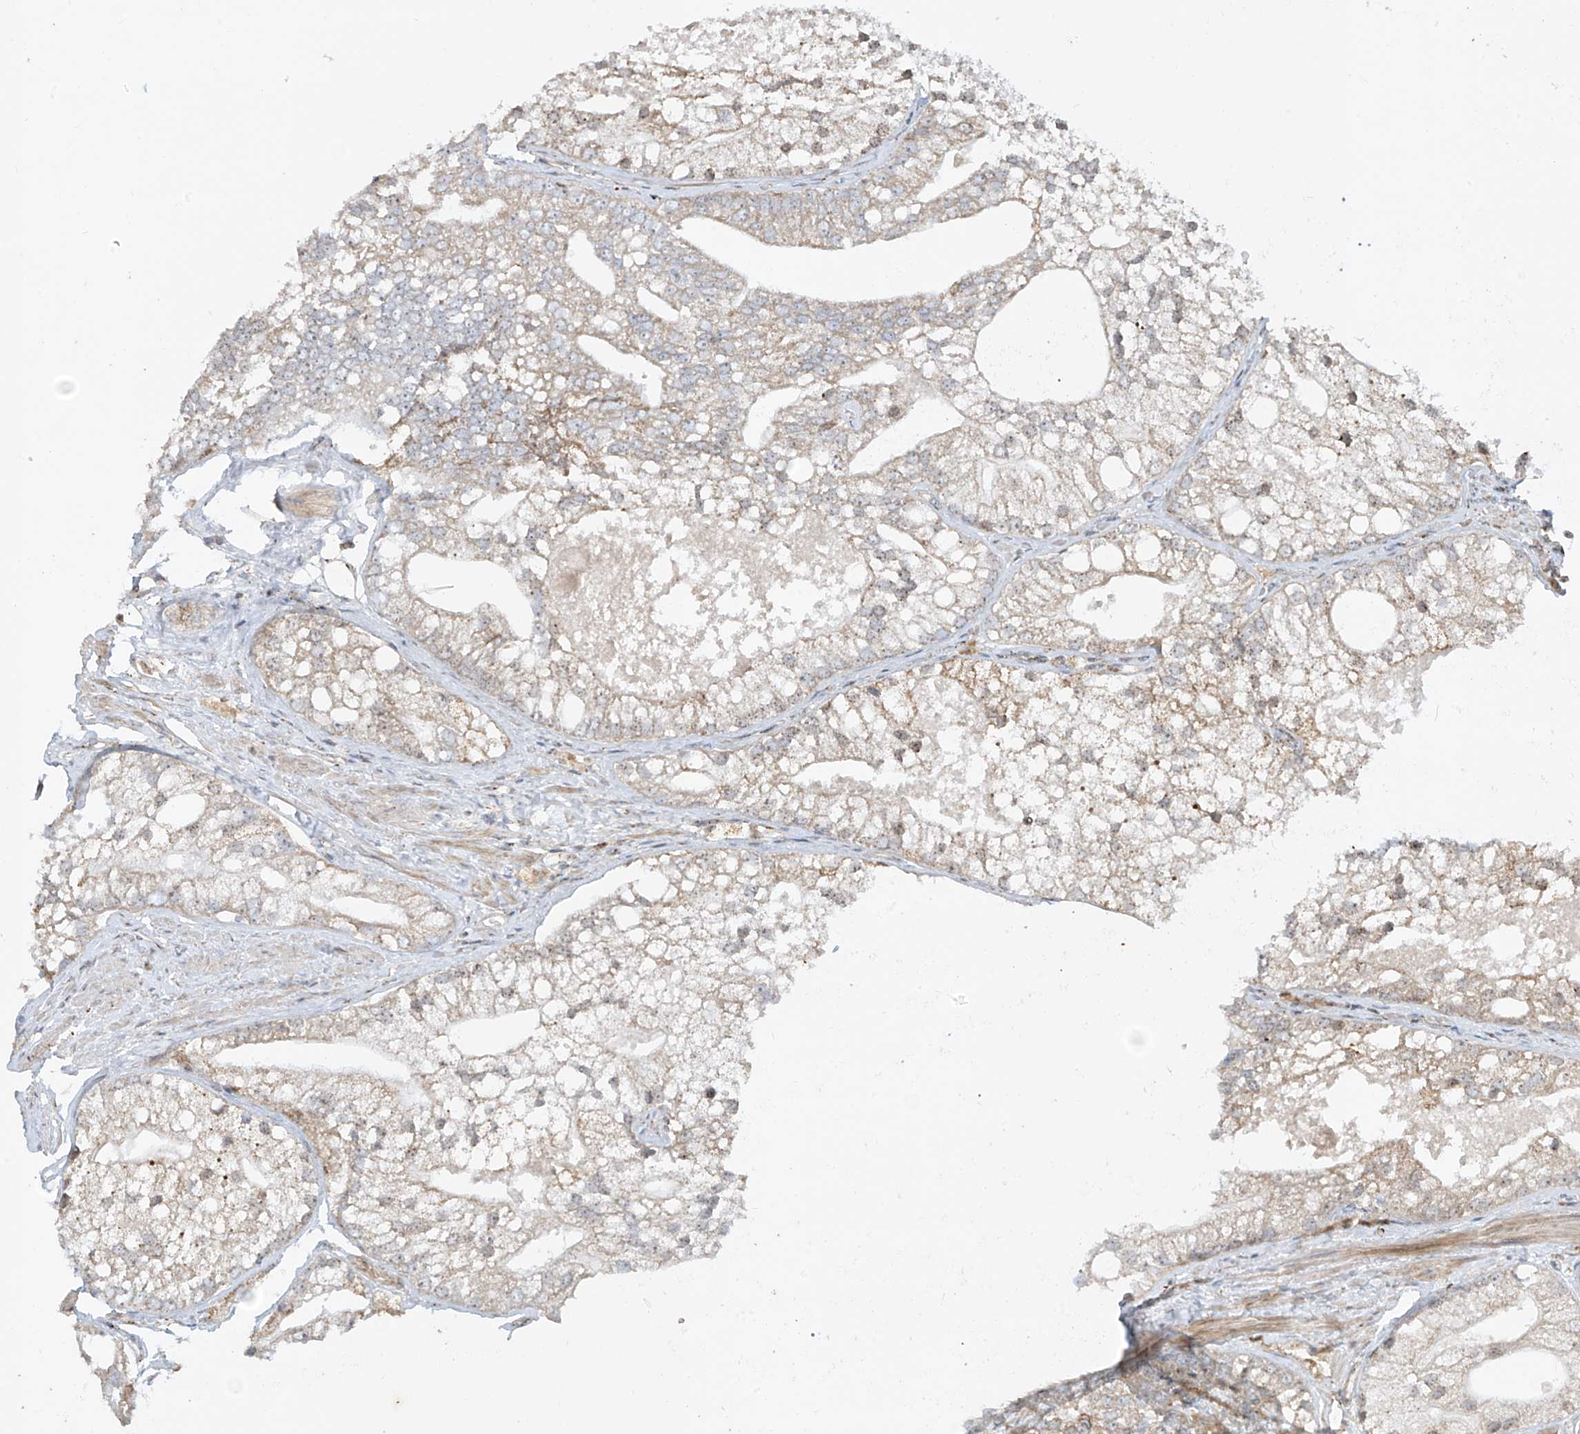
{"staining": {"intensity": "weak", "quantity": "<25%", "location": "cytoplasmic/membranous,nuclear"}, "tissue": "prostate cancer", "cell_type": "Tumor cells", "image_type": "cancer", "snomed": [{"axis": "morphology", "description": "Adenocarcinoma, Low grade"}, {"axis": "topography", "description": "Prostate"}], "caption": "A high-resolution histopathology image shows immunohistochemistry (IHC) staining of prostate cancer, which shows no significant expression in tumor cells.", "gene": "ZBTB8A", "patient": {"sex": "male", "age": 69}}